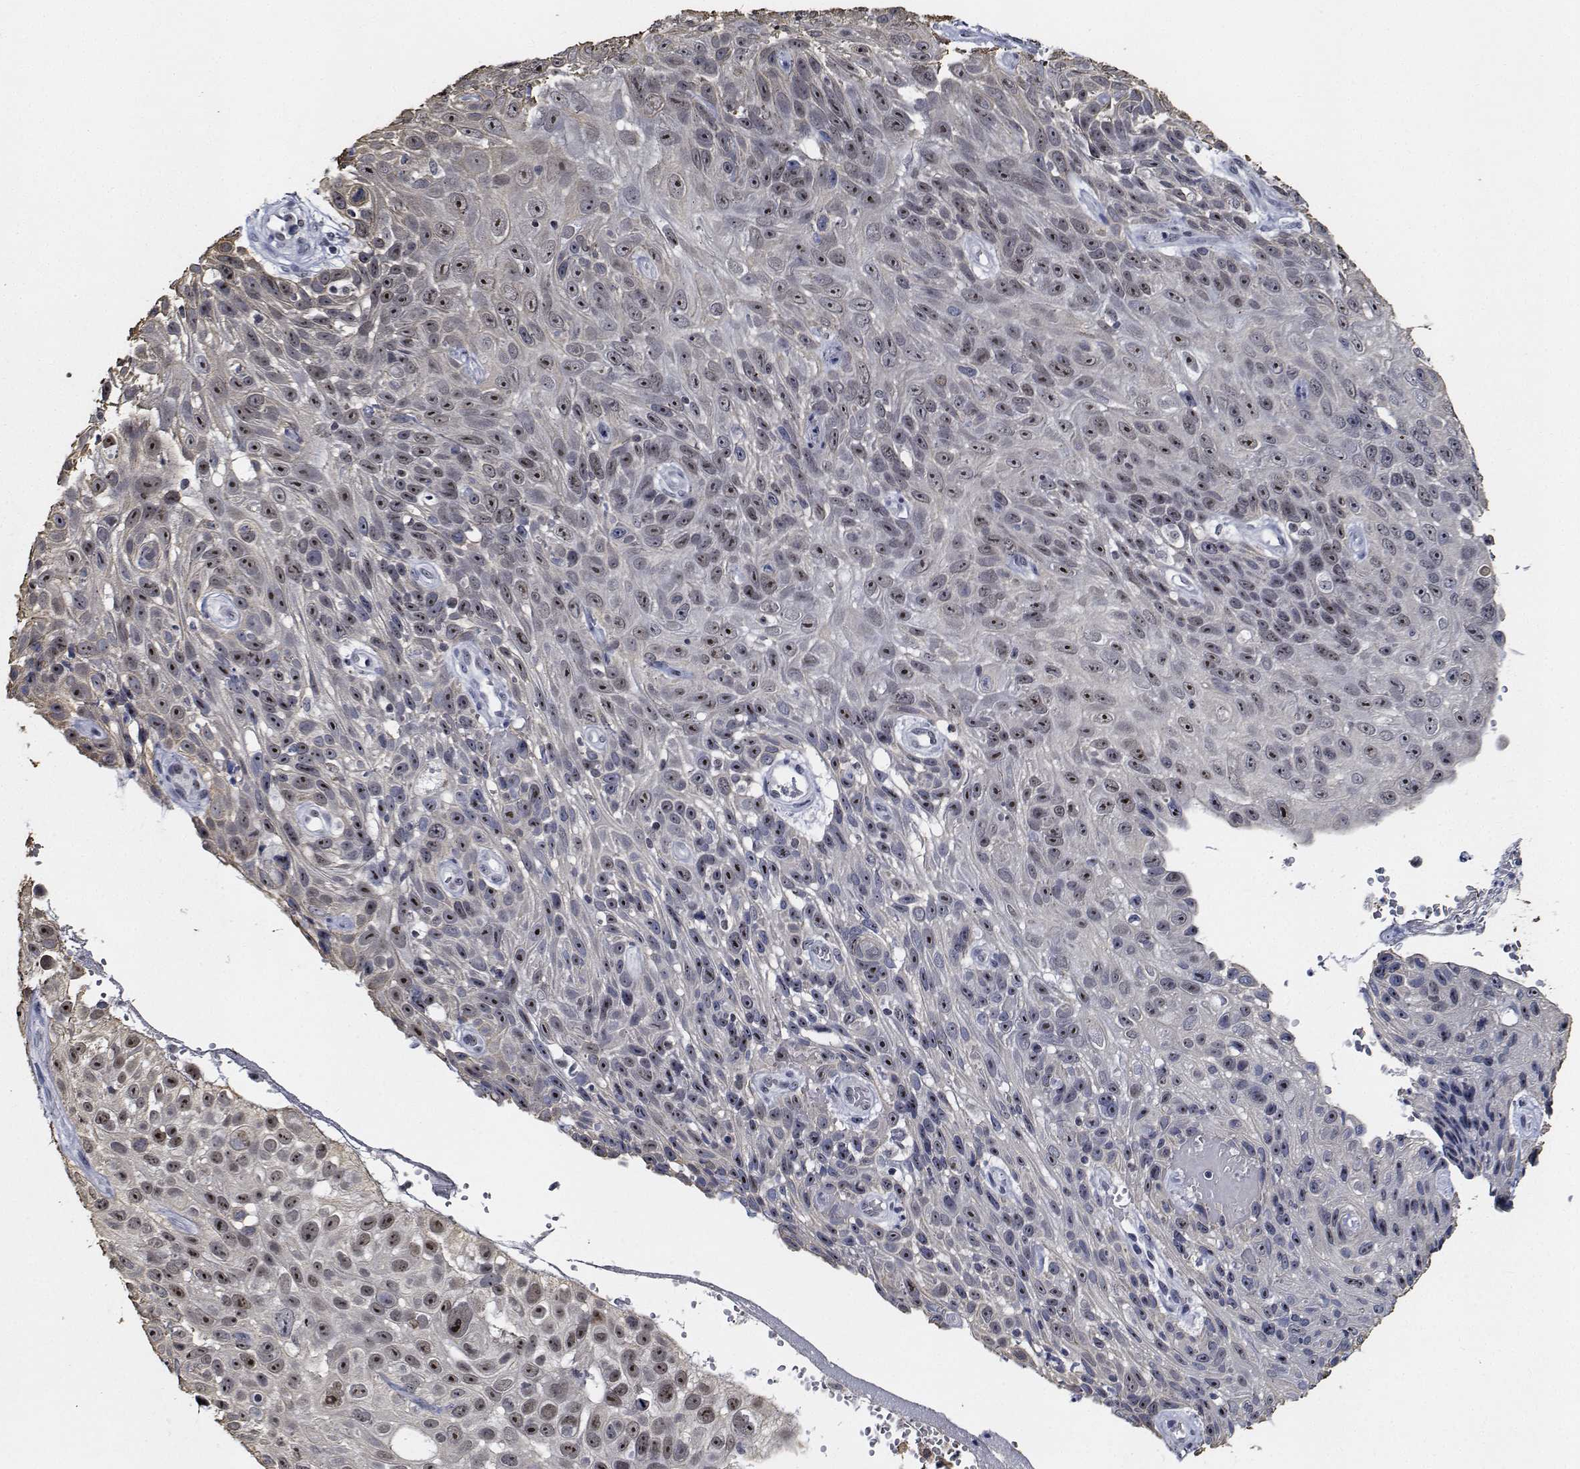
{"staining": {"intensity": "moderate", "quantity": "25%-75%", "location": "nuclear"}, "tissue": "skin cancer", "cell_type": "Tumor cells", "image_type": "cancer", "snomed": [{"axis": "morphology", "description": "Squamous cell carcinoma, NOS"}, {"axis": "topography", "description": "Skin"}], "caption": "The micrograph shows immunohistochemical staining of skin cancer (squamous cell carcinoma). There is moderate nuclear positivity is present in approximately 25%-75% of tumor cells. (DAB (3,3'-diaminobenzidine) = brown stain, brightfield microscopy at high magnification).", "gene": "NVL", "patient": {"sex": "male", "age": 82}}